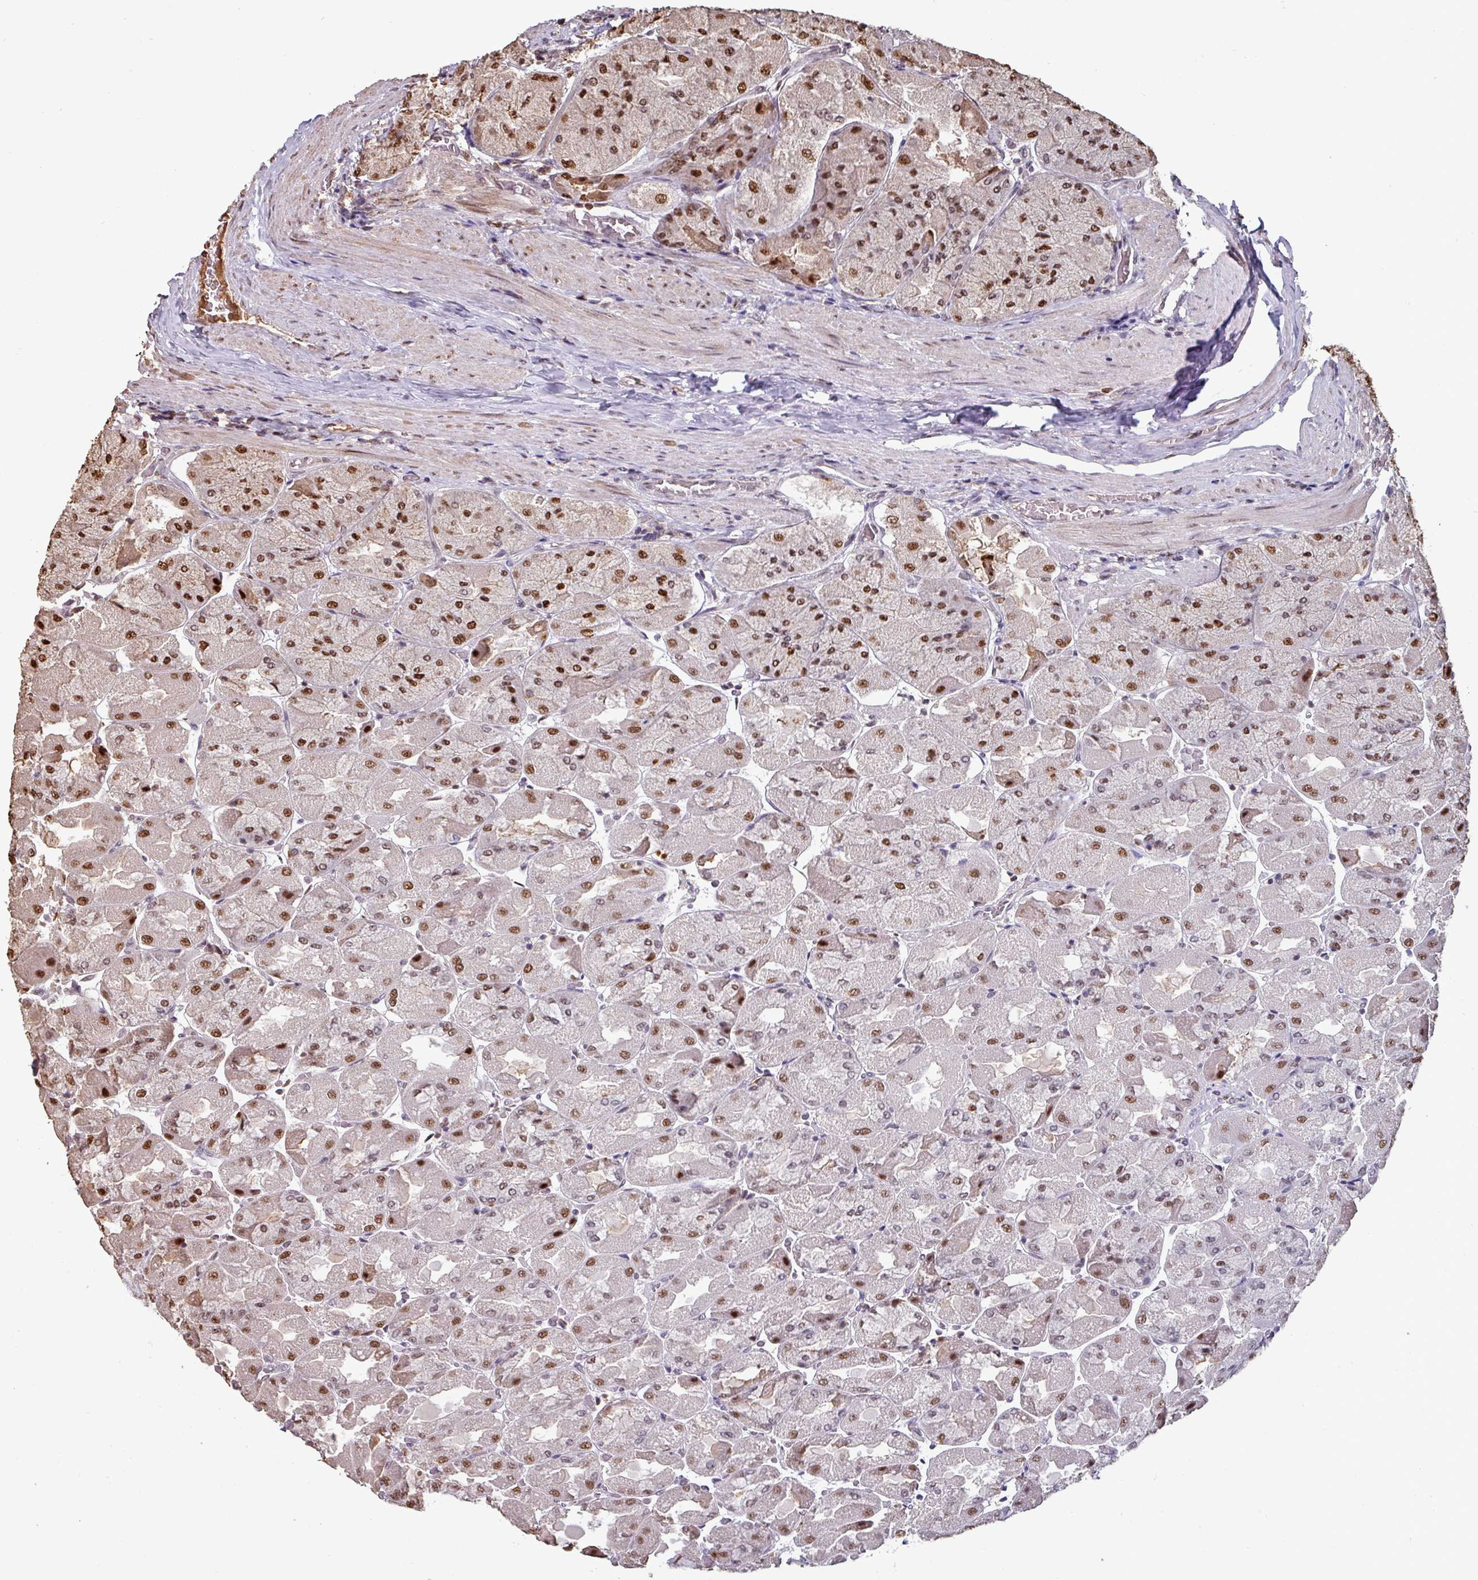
{"staining": {"intensity": "strong", "quantity": "25%-75%", "location": "nuclear"}, "tissue": "stomach", "cell_type": "Glandular cells", "image_type": "normal", "snomed": [{"axis": "morphology", "description": "Normal tissue, NOS"}, {"axis": "topography", "description": "Stomach"}], "caption": "A high-resolution micrograph shows immunohistochemistry staining of unremarkable stomach, which demonstrates strong nuclear staining in approximately 25%-75% of glandular cells.", "gene": "POLD1", "patient": {"sex": "female", "age": 61}}